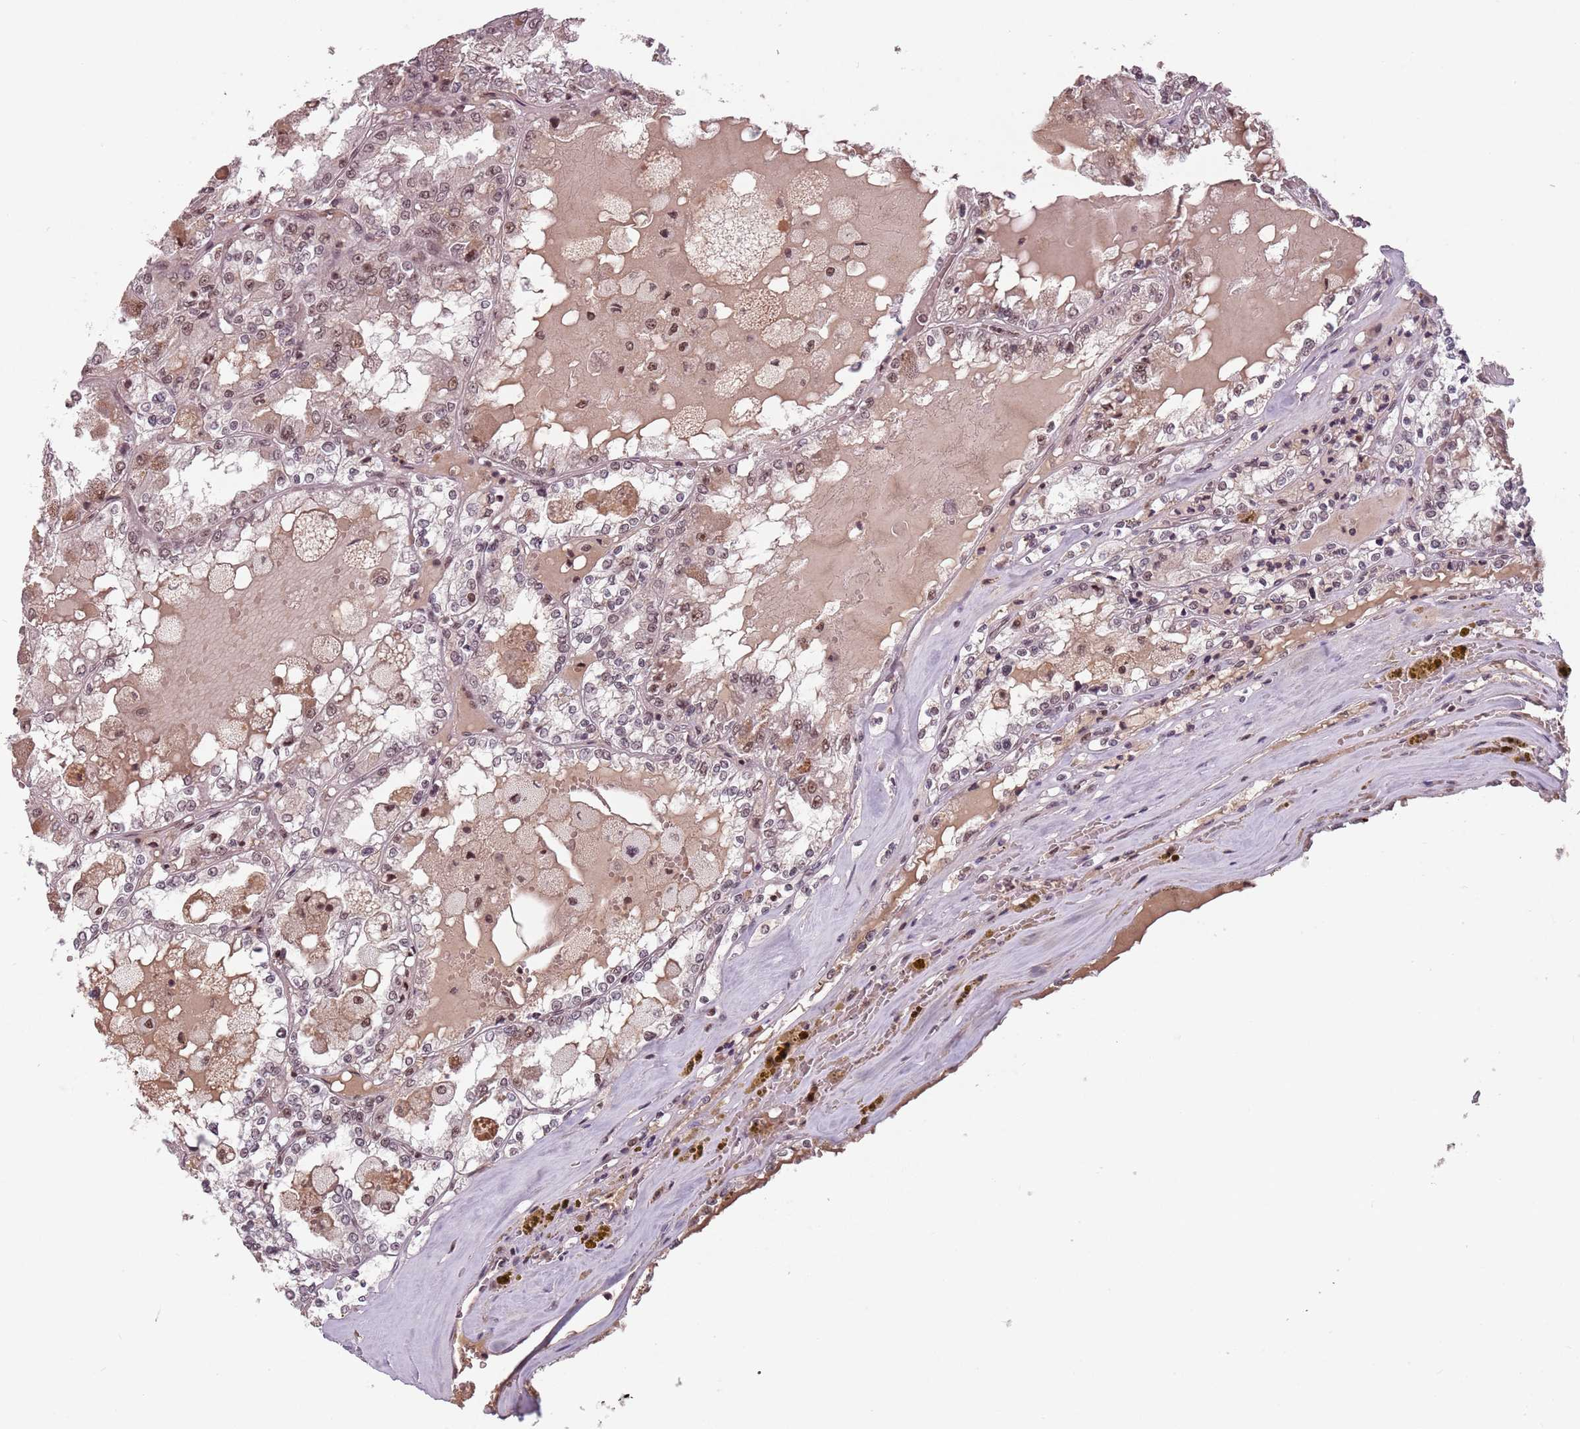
{"staining": {"intensity": "moderate", "quantity": "<25%", "location": "nuclear"}, "tissue": "renal cancer", "cell_type": "Tumor cells", "image_type": "cancer", "snomed": [{"axis": "morphology", "description": "Adenocarcinoma, NOS"}, {"axis": "topography", "description": "Kidney"}], "caption": "The image reveals staining of adenocarcinoma (renal), revealing moderate nuclear protein positivity (brown color) within tumor cells.", "gene": "NCBP1", "patient": {"sex": "female", "age": 56}}